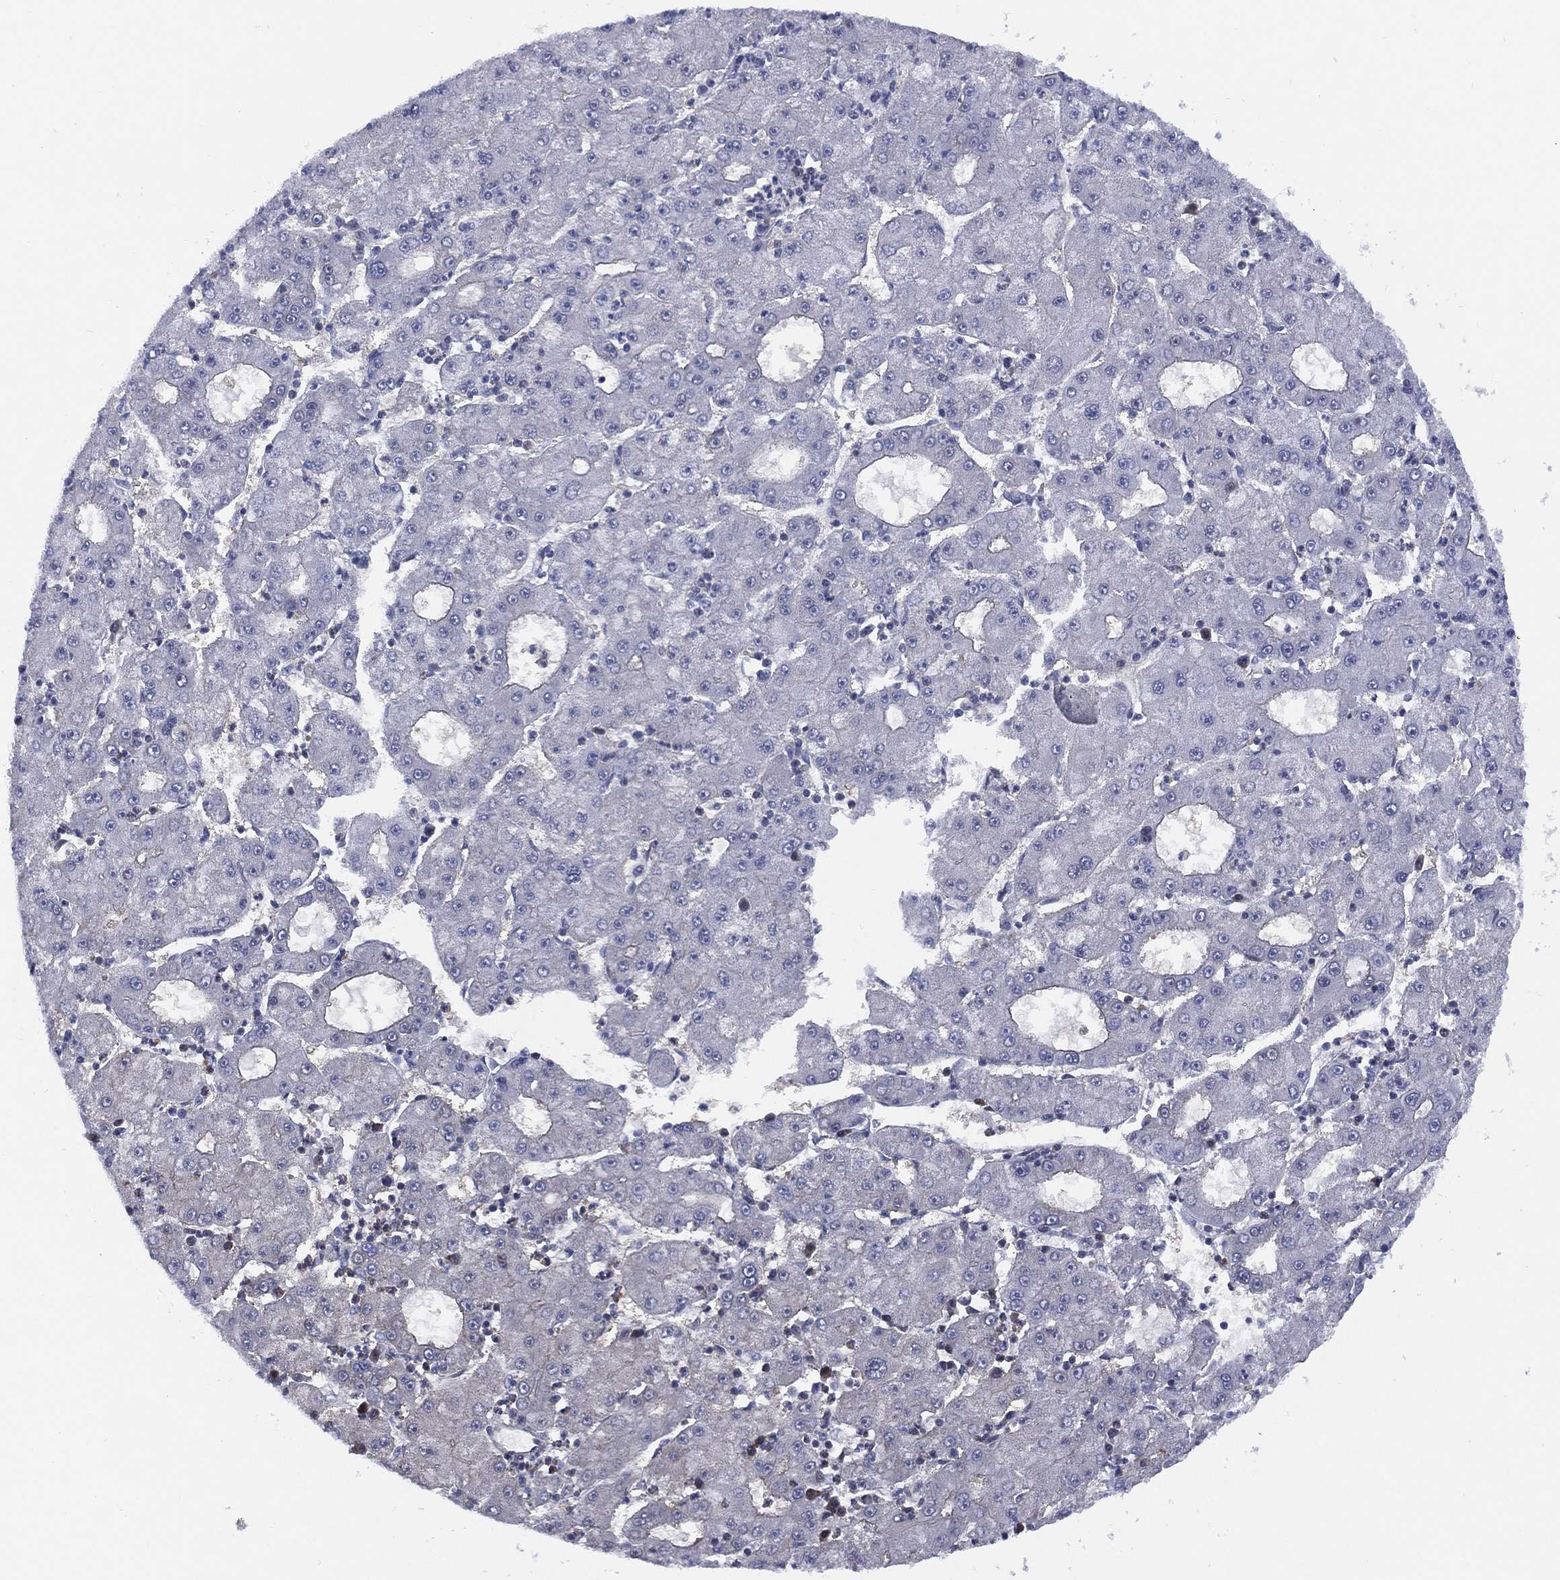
{"staining": {"intensity": "negative", "quantity": "none", "location": "none"}, "tissue": "liver cancer", "cell_type": "Tumor cells", "image_type": "cancer", "snomed": [{"axis": "morphology", "description": "Carcinoma, Hepatocellular, NOS"}, {"axis": "topography", "description": "Liver"}], "caption": "The immunohistochemistry photomicrograph has no significant staining in tumor cells of hepatocellular carcinoma (liver) tissue.", "gene": "SLC4A4", "patient": {"sex": "male", "age": 73}}